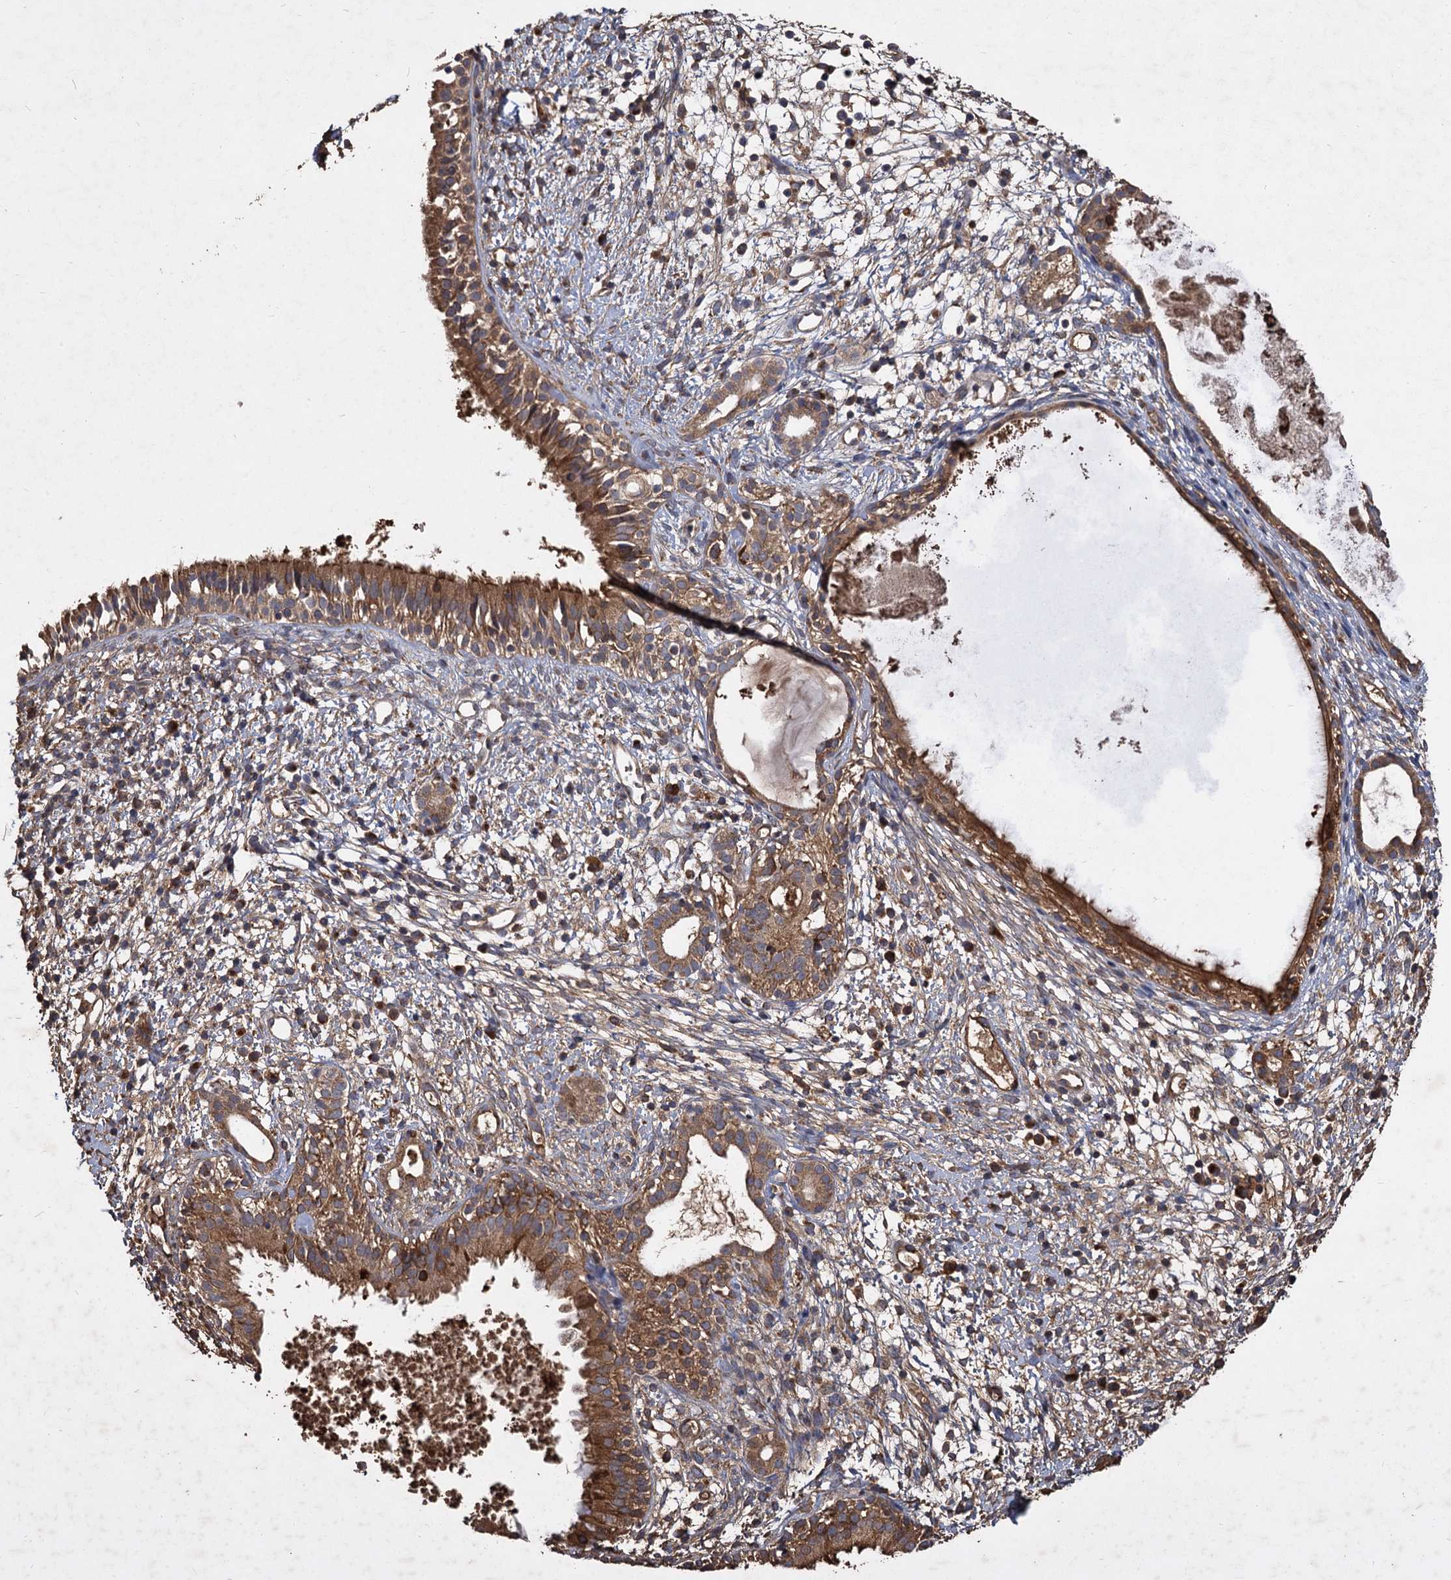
{"staining": {"intensity": "moderate", "quantity": ">75%", "location": "cytoplasmic/membranous"}, "tissue": "nasopharynx", "cell_type": "Respiratory epithelial cells", "image_type": "normal", "snomed": [{"axis": "morphology", "description": "Normal tissue, NOS"}, {"axis": "topography", "description": "Nasopharynx"}], "caption": "Immunohistochemistry image of unremarkable human nasopharynx stained for a protein (brown), which demonstrates medium levels of moderate cytoplasmic/membranous positivity in about >75% of respiratory epithelial cells.", "gene": "GCLC", "patient": {"sex": "male", "age": 22}}